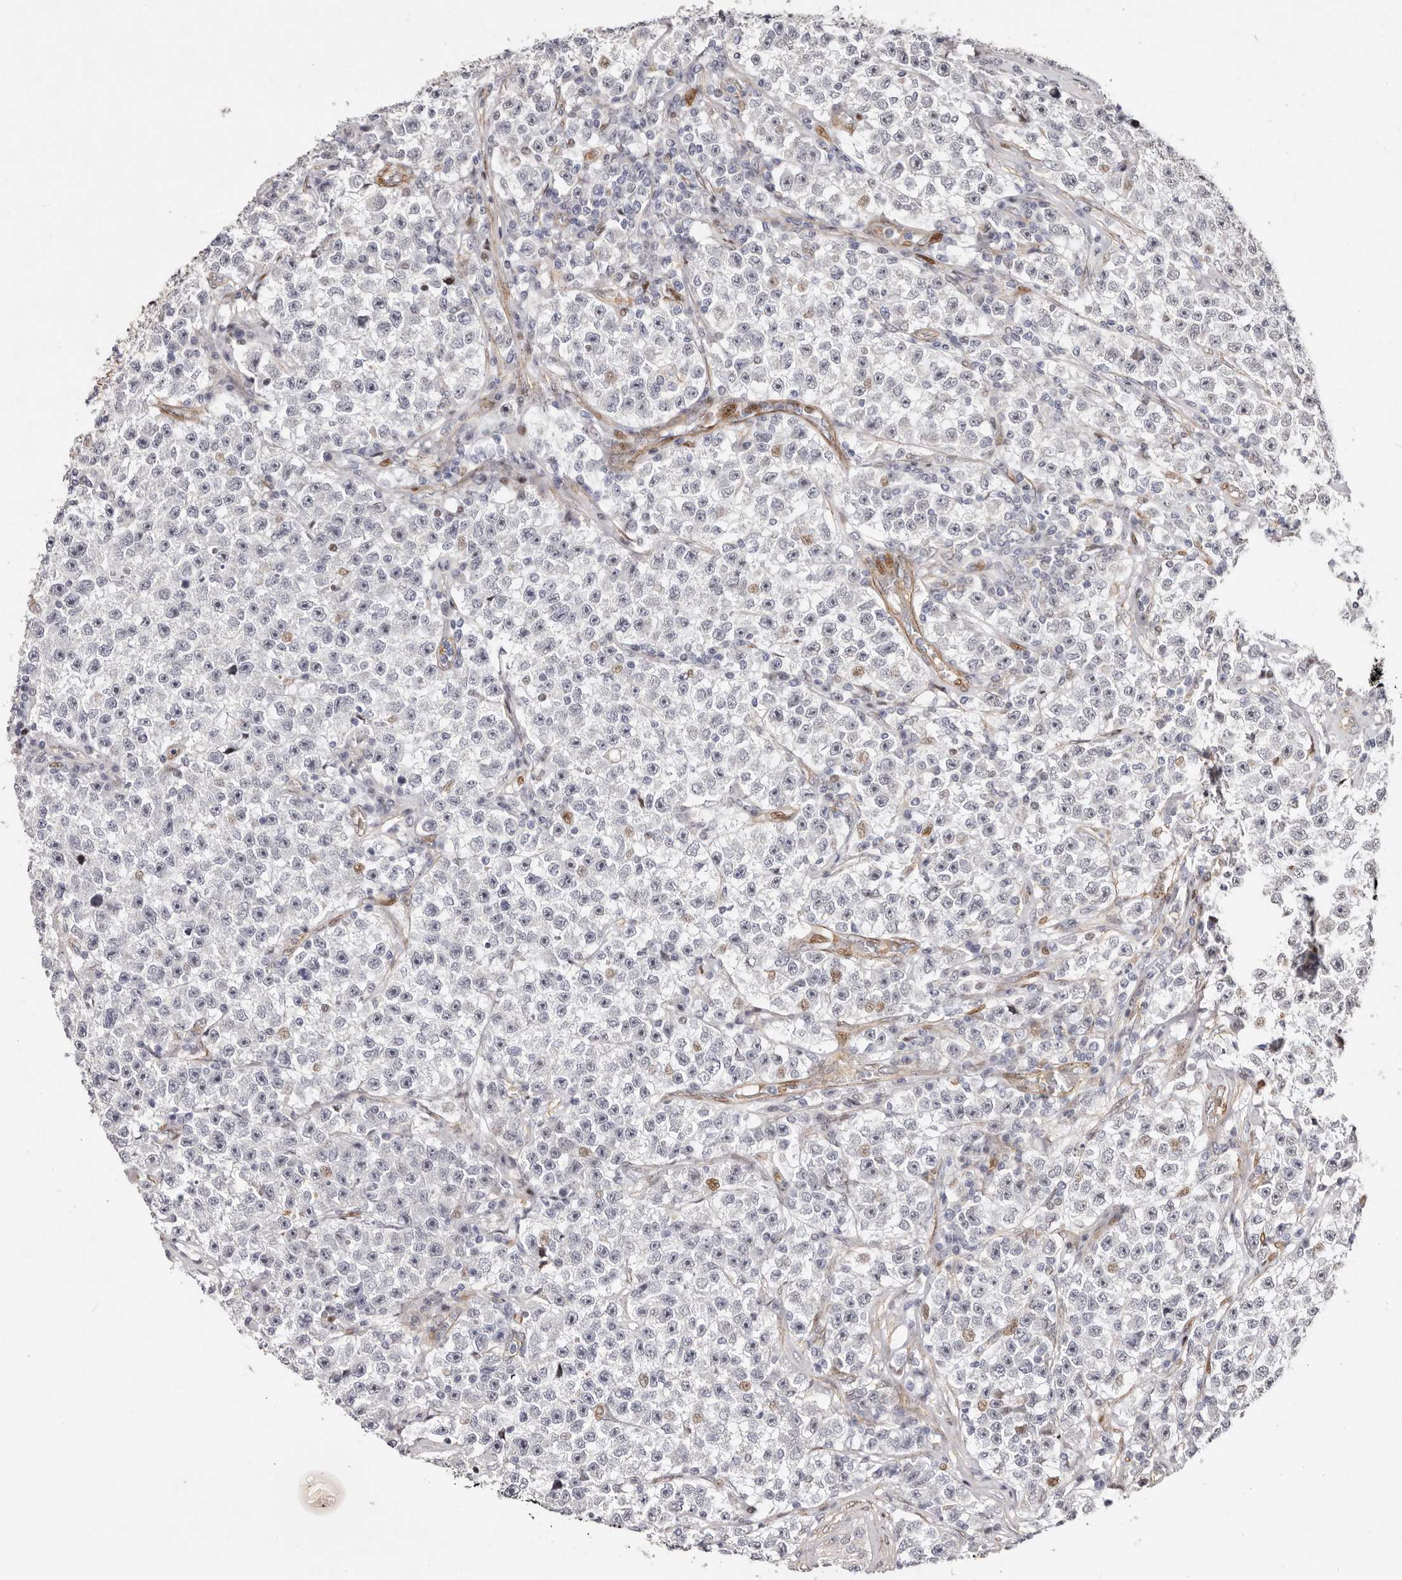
{"staining": {"intensity": "weak", "quantity": "<25%", "location": "nuclear"}, "tissue": "testis cancer", "cell_type": "Tumor cells", "image_type": "cancer", "snomed": [{"axis": "morphology", "description": "Seminoma, NOS"}, {"axis": "topography", "description": "Testis"}], "caption": "Tumor cells are negative for brown protein staining in testis seminoma.", "gene": "EPHX3", "patient": {"sex": "male", "age": 22}}